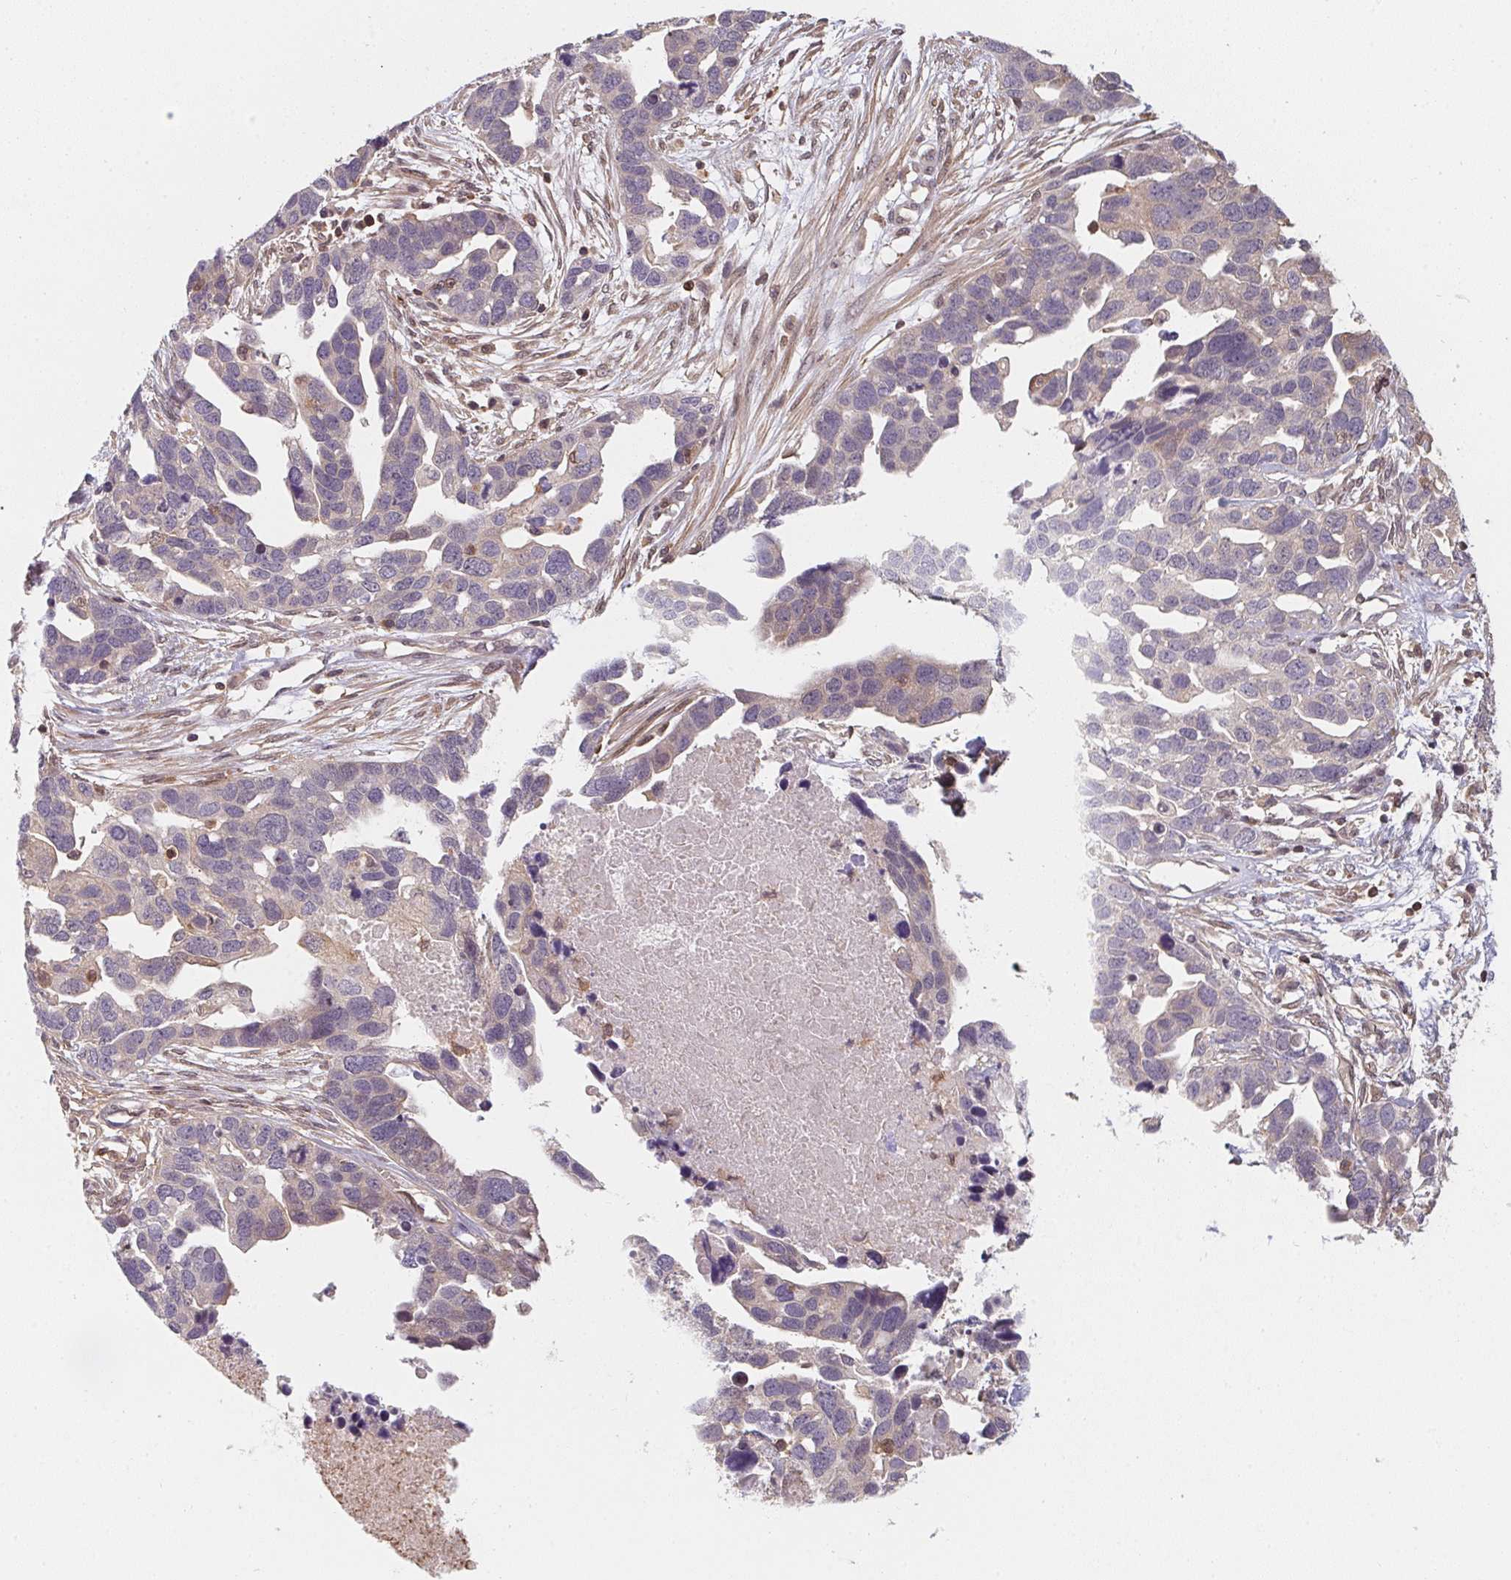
{"staining": {"intensity": "negative", "quantity": "none", "location": "none"}, "tissue": "ovarian cancer", "cell_type": "Tumor cells", "image_type": "cancer", "snomed": [{"axis": "morphology", "description": "Cystadenocarcinoma, serous, NOS"}, {"axis": "topography", "description": "Ovary"}], "caption": "This is an immunohistochemistry (IHC) histopathology image of ovarian serous cystadenocarcinoma. There is no expression in tumor cells.", "gene": "ANKRD13A", "patient": {"sex": "female", "age": 54}}